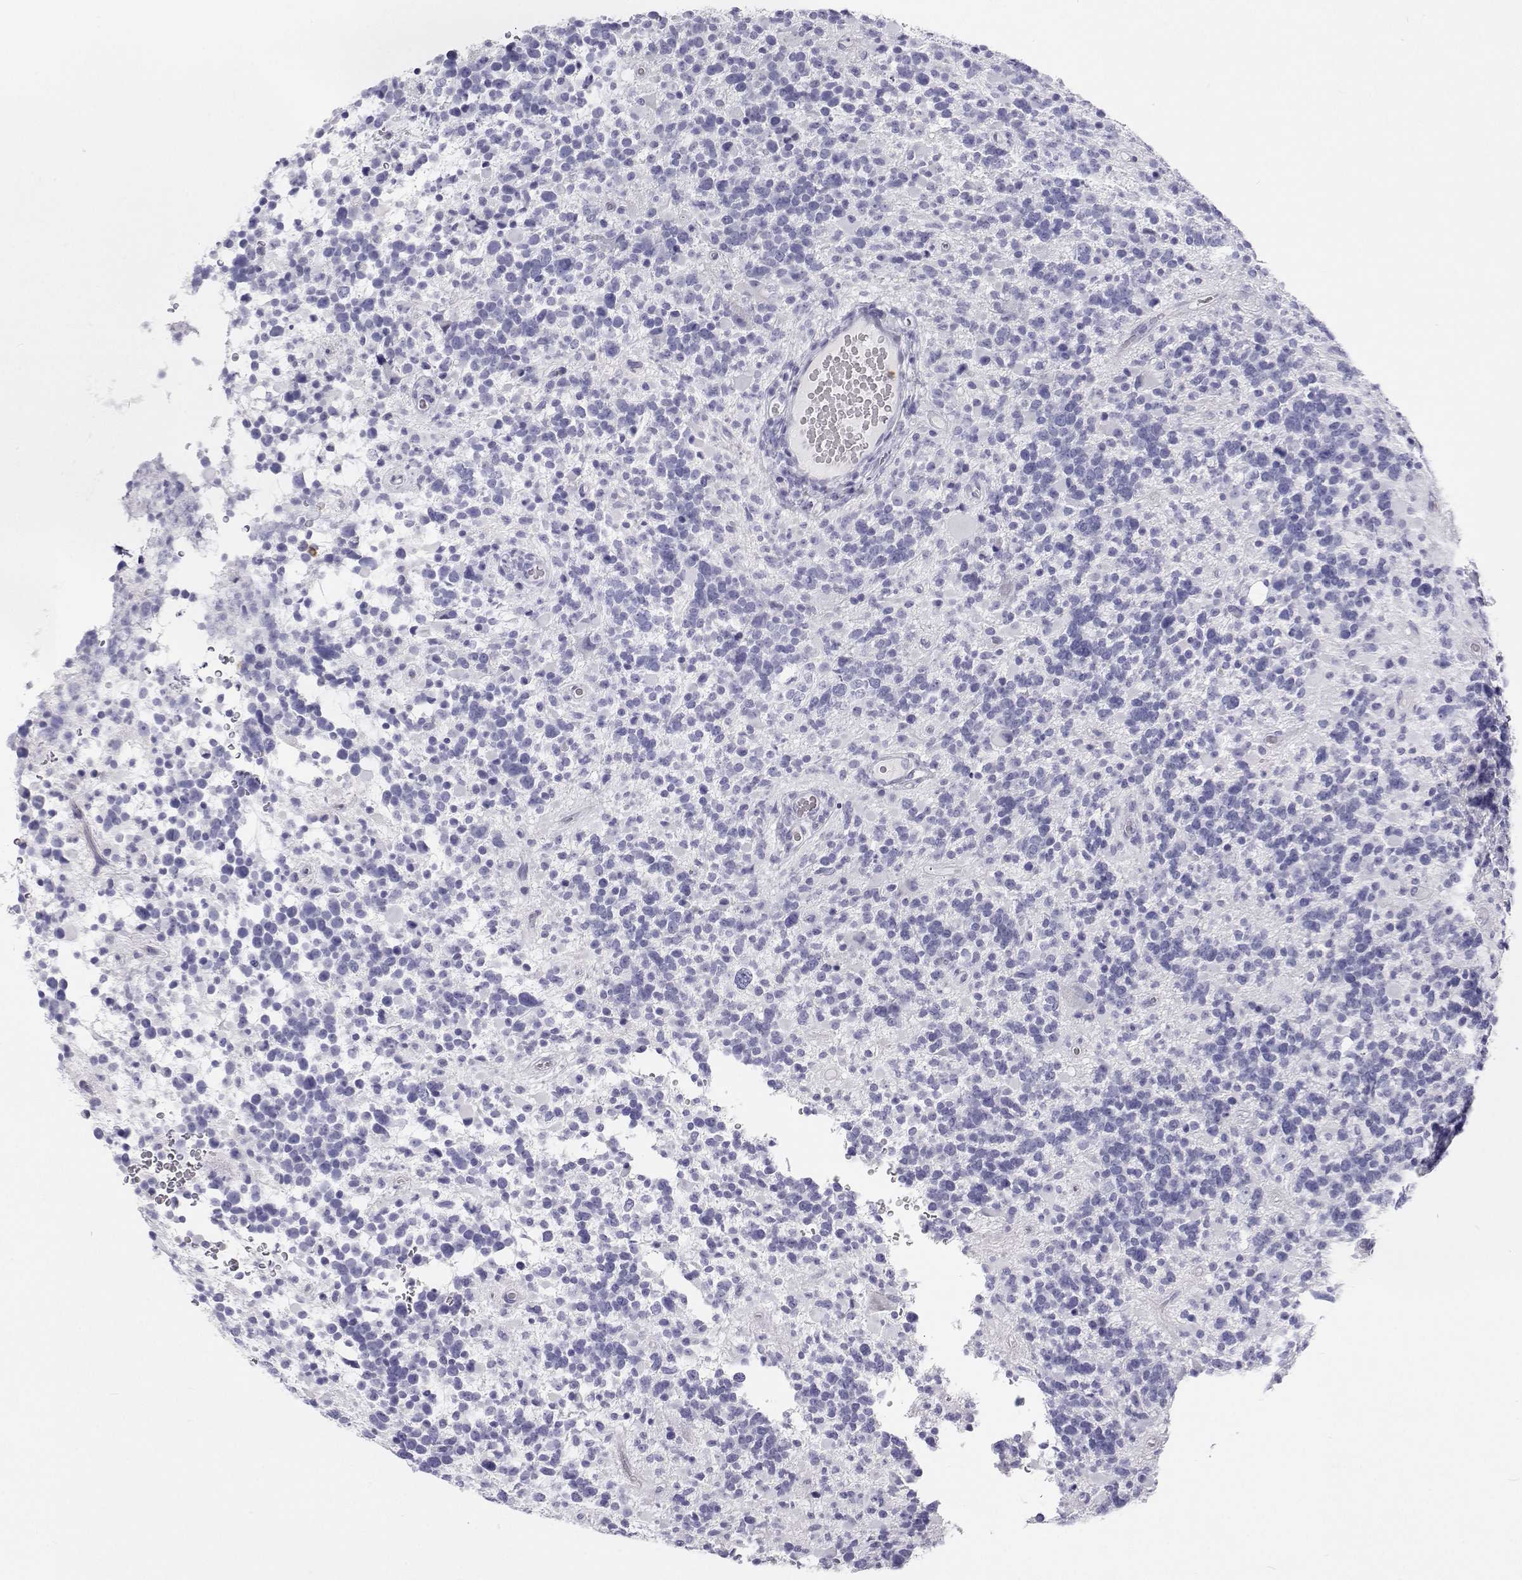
{"staining": {"intensity": "negative", "quantity": "none", "location": "none"}, "tissue": "glioma", "cell_type": "Tumor cells", "image_type": "cancer", "snomed": [{"axis": "morphology", "description": "Glioma, malignant, High grade"}, {"axis": "topography", "description": "Brain"}], "caption": "High power microscopy histopathology image of an IHC photomicrograph of malignant glioma (high-grade), revealing no significant expression in tumor cells.", "gene": "SFTPB", "patient": {"sex": "female", "age": 40}}